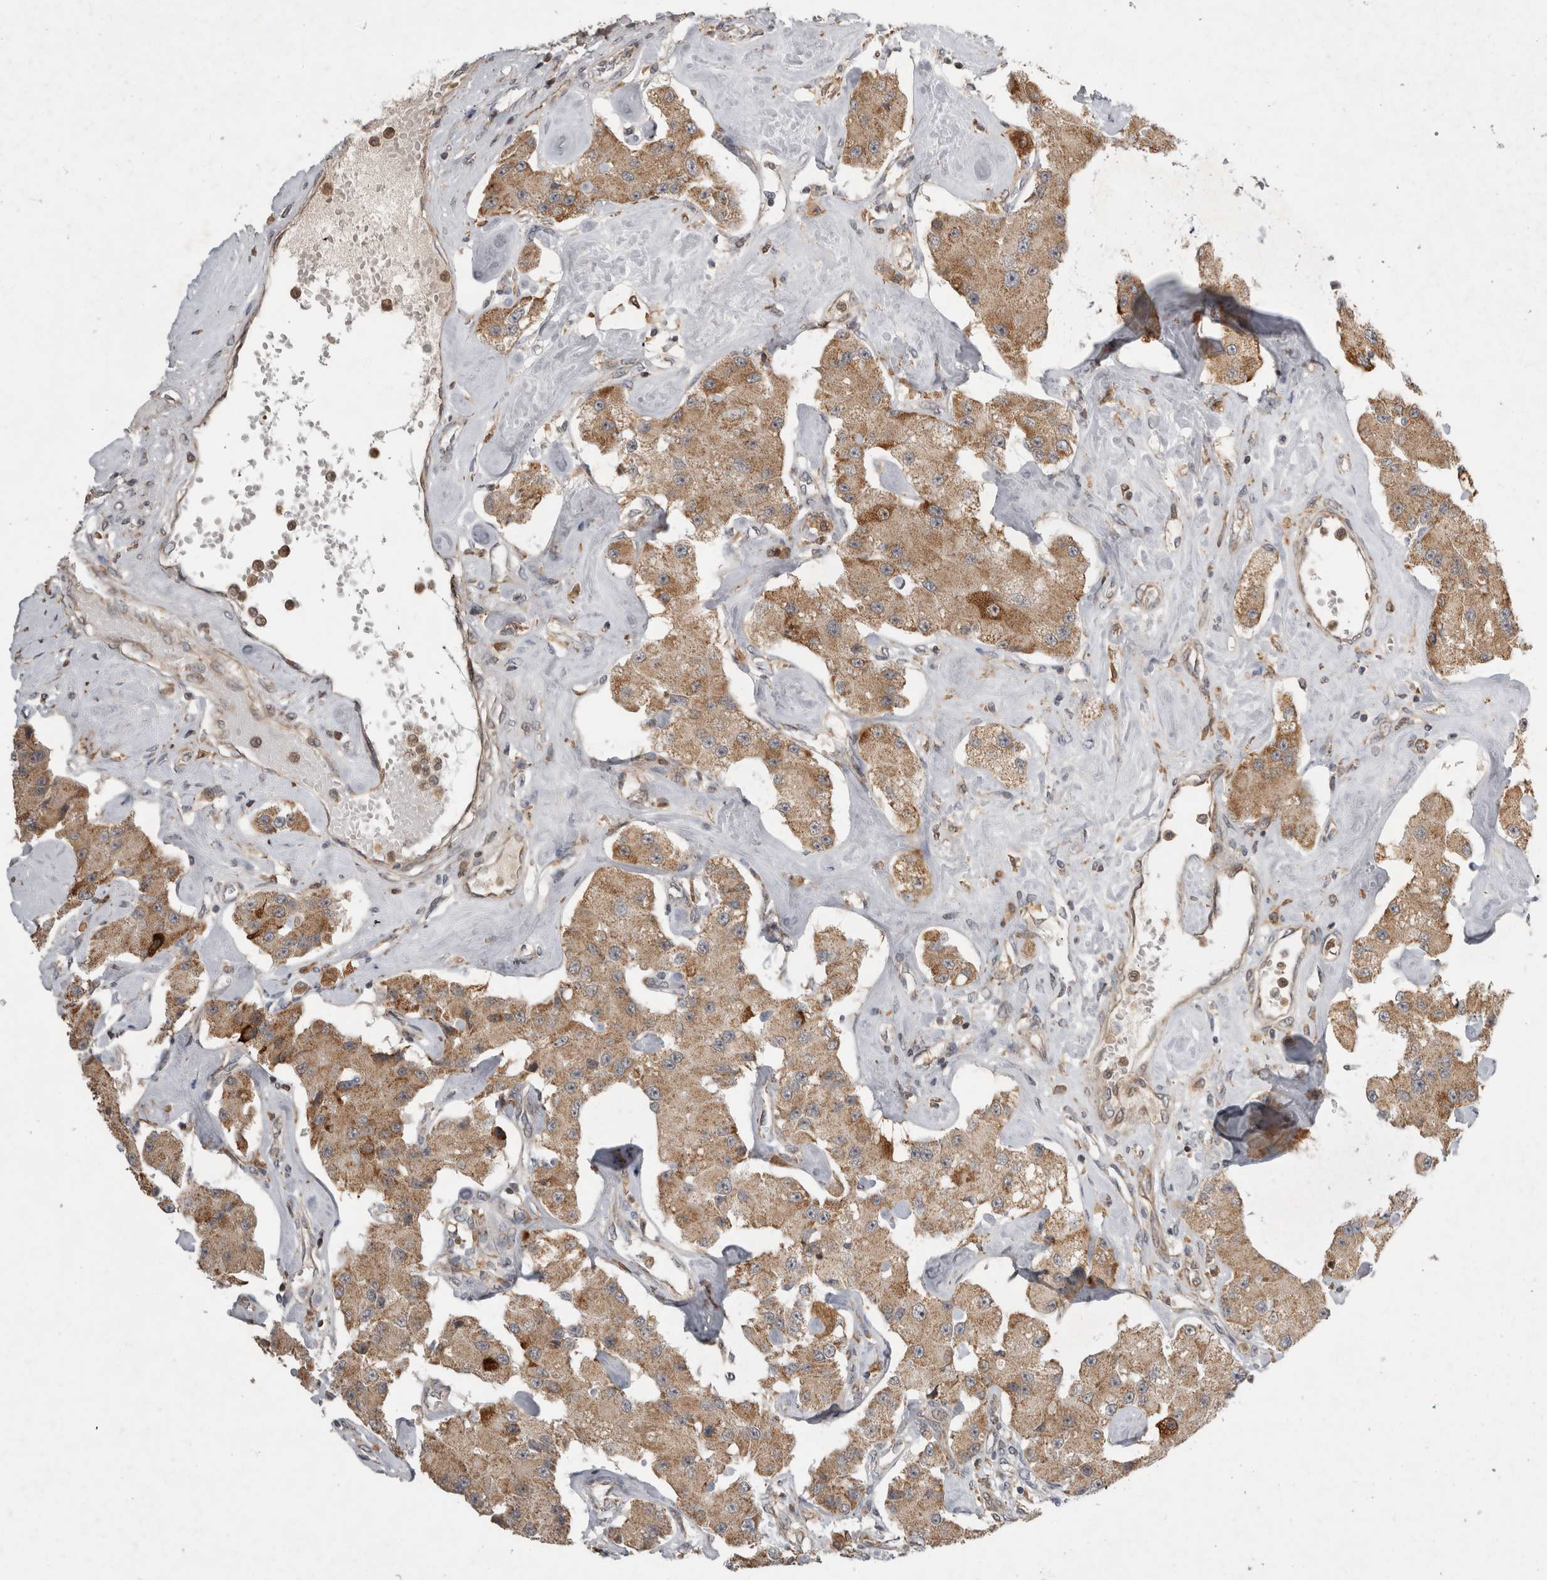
{"staining": {"intensity": "weak", "quantity": ">75%", "location": "cytoplasmic/membranous"}, "tissue": "carcinoid", "cell_type": "Tumor cells", "image_type": "cancer", "snomed": [{"axis": "morphology", "description": "Carcinoid, malignant, NOS"}, {"axis": "topography", "description": "Pancreas"}], "caption": "Malignant carcinoid was stained to show a protein in brown. There is low levels of weak cytoplasmic/membranous expression in approximately >75% of tumor cells.", "gene": "KCNIP1", "patient": {"sex": "male", "age": 41}}